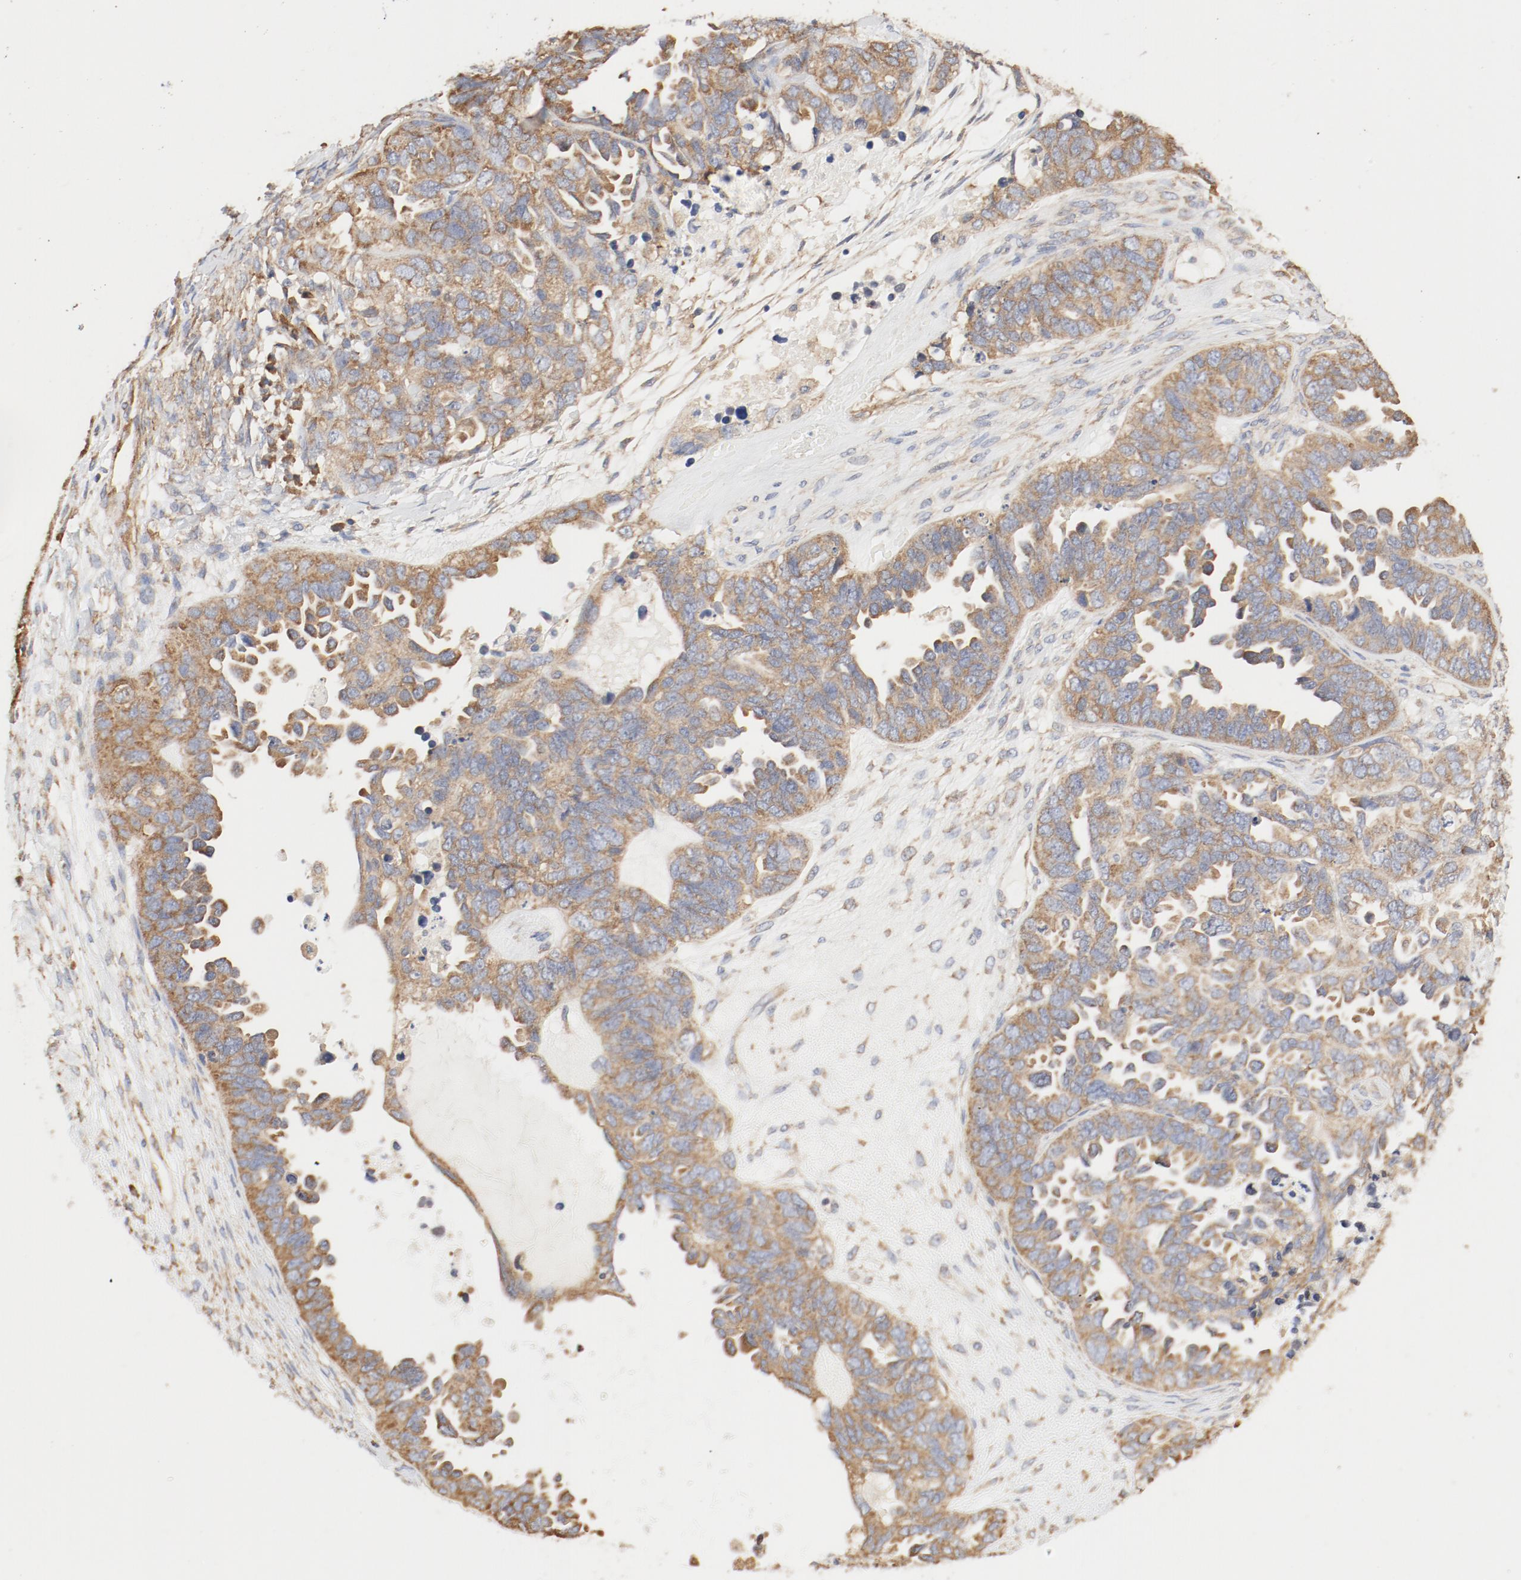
{"staining": {"intensity": "moderate", "quantity": ">75%", "location": "cytoplasmic/membranous"}, "tissue": "ovarian cancer", "cell_type": "Tumor cells", "image_type": "cancer", "snomed": [{"axis": "morphology", "description": "Cystadenocarcinoma, serous, NOS"}, {"axis": "topography", "description": "Ovary"}], "caption": "Protein expression analysis of ovarian serous cystadenocarcinoma exhibits moderate cytoplasmic/membranous positivity in approximately >75% of tumor cells. The staining was performed using DAB to visualize the protein expression in brown, while the nuclei were stained in blue with hematoxylin (Magnification: 20x).", "gene": "RPS6", "patient": {"sex": "female", "age": 82}}